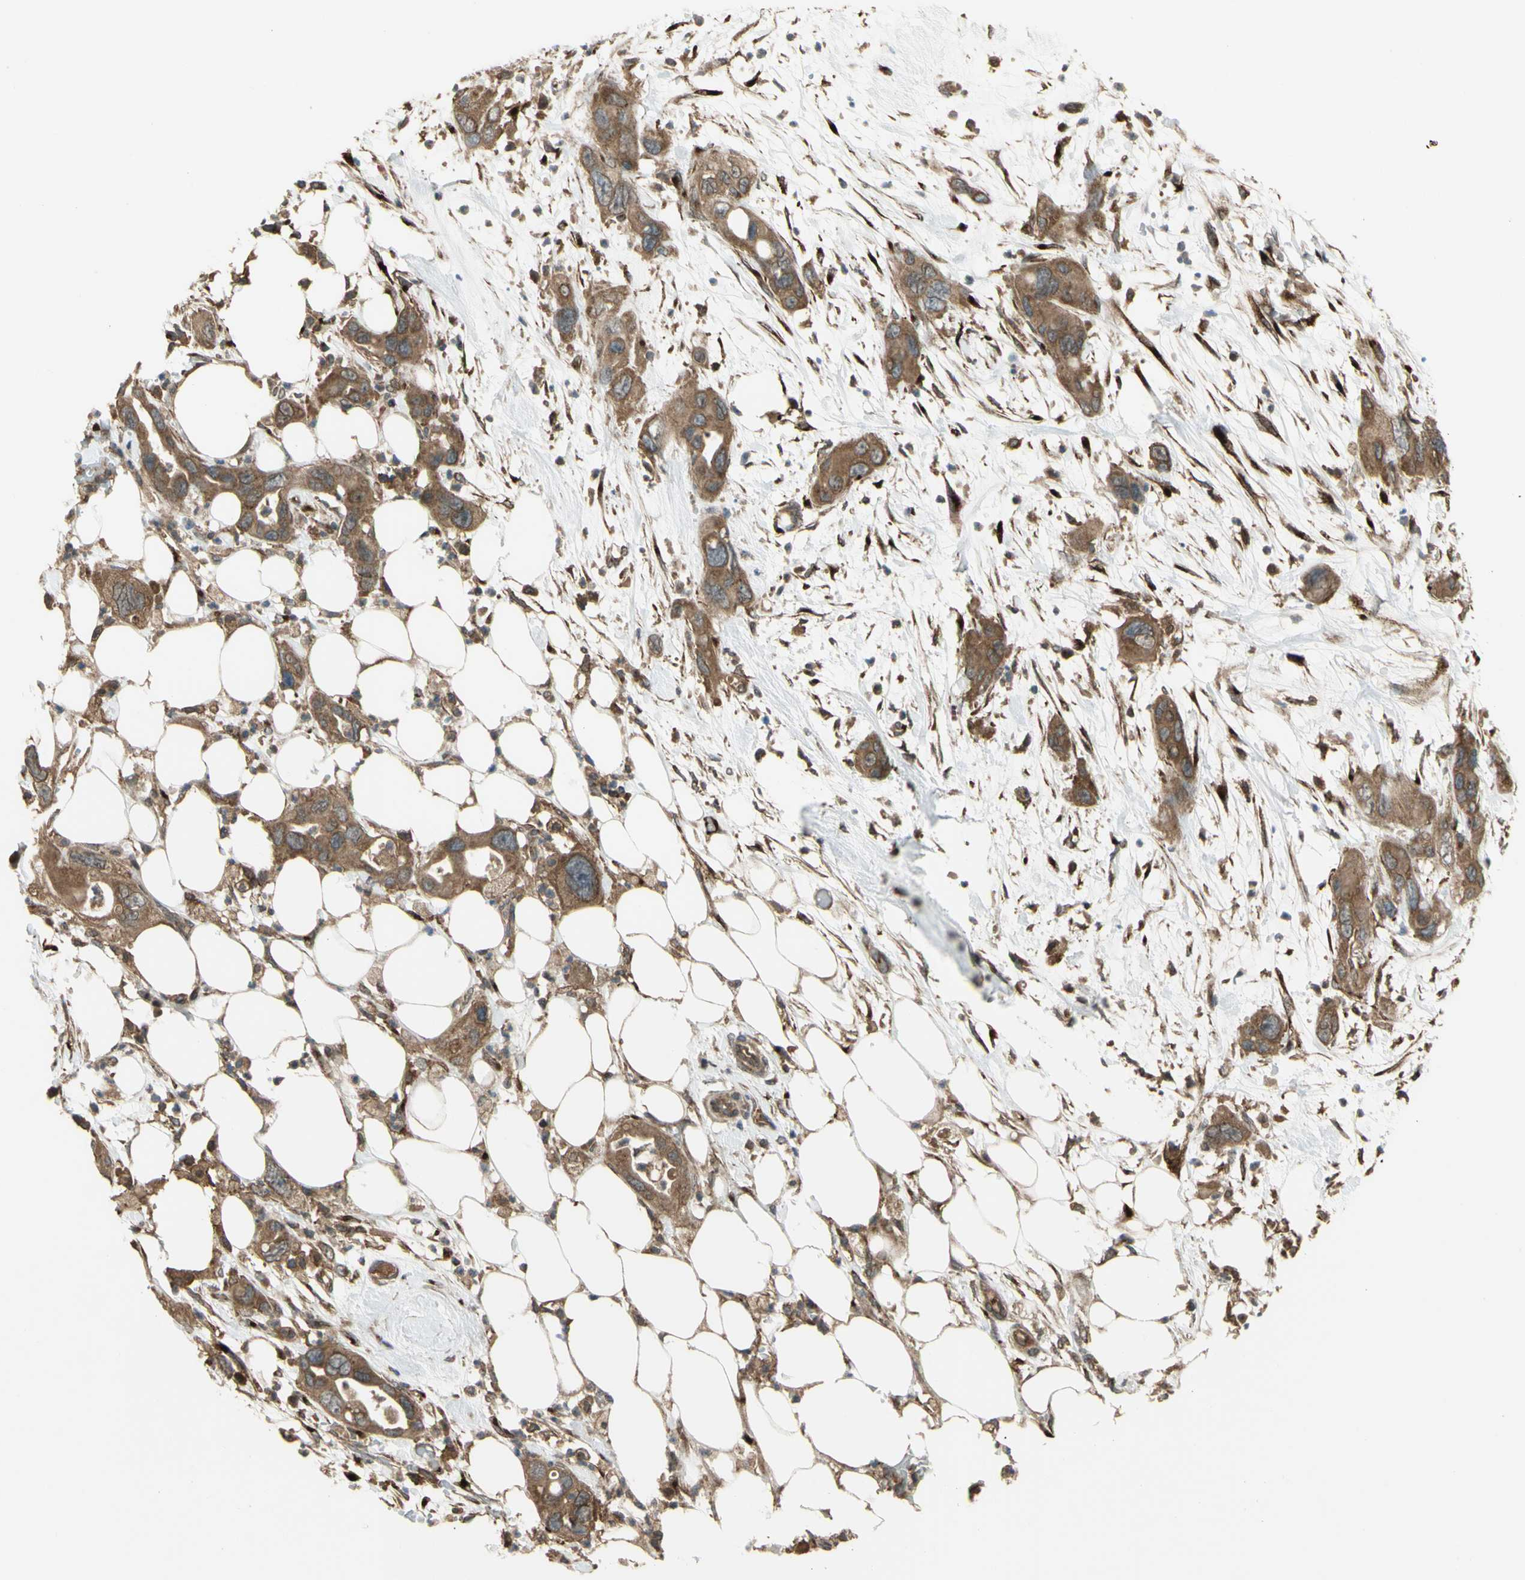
{"staining": {"intensity": "moderate", "quantity": ">75%", "location": "cytoplasmic/membranous"}, "tissue": "pancreatic cancer", "cell_type": "Tumor cells", "image_type": "cancer", "snomed": [{"axis": "morphology", "description": "Adenocarcinoma, NOS"}, {"axis": "topography", "description": "Pancreas"}], "caption": "Immunohistochemical staining of pancreatic adenocarcinoma exhibits moderate cytoplasmic/membranous protein expression in about >75% of tumor cells.", "gene": "FLII", "patient": {"sex": "female", "age": 71}}